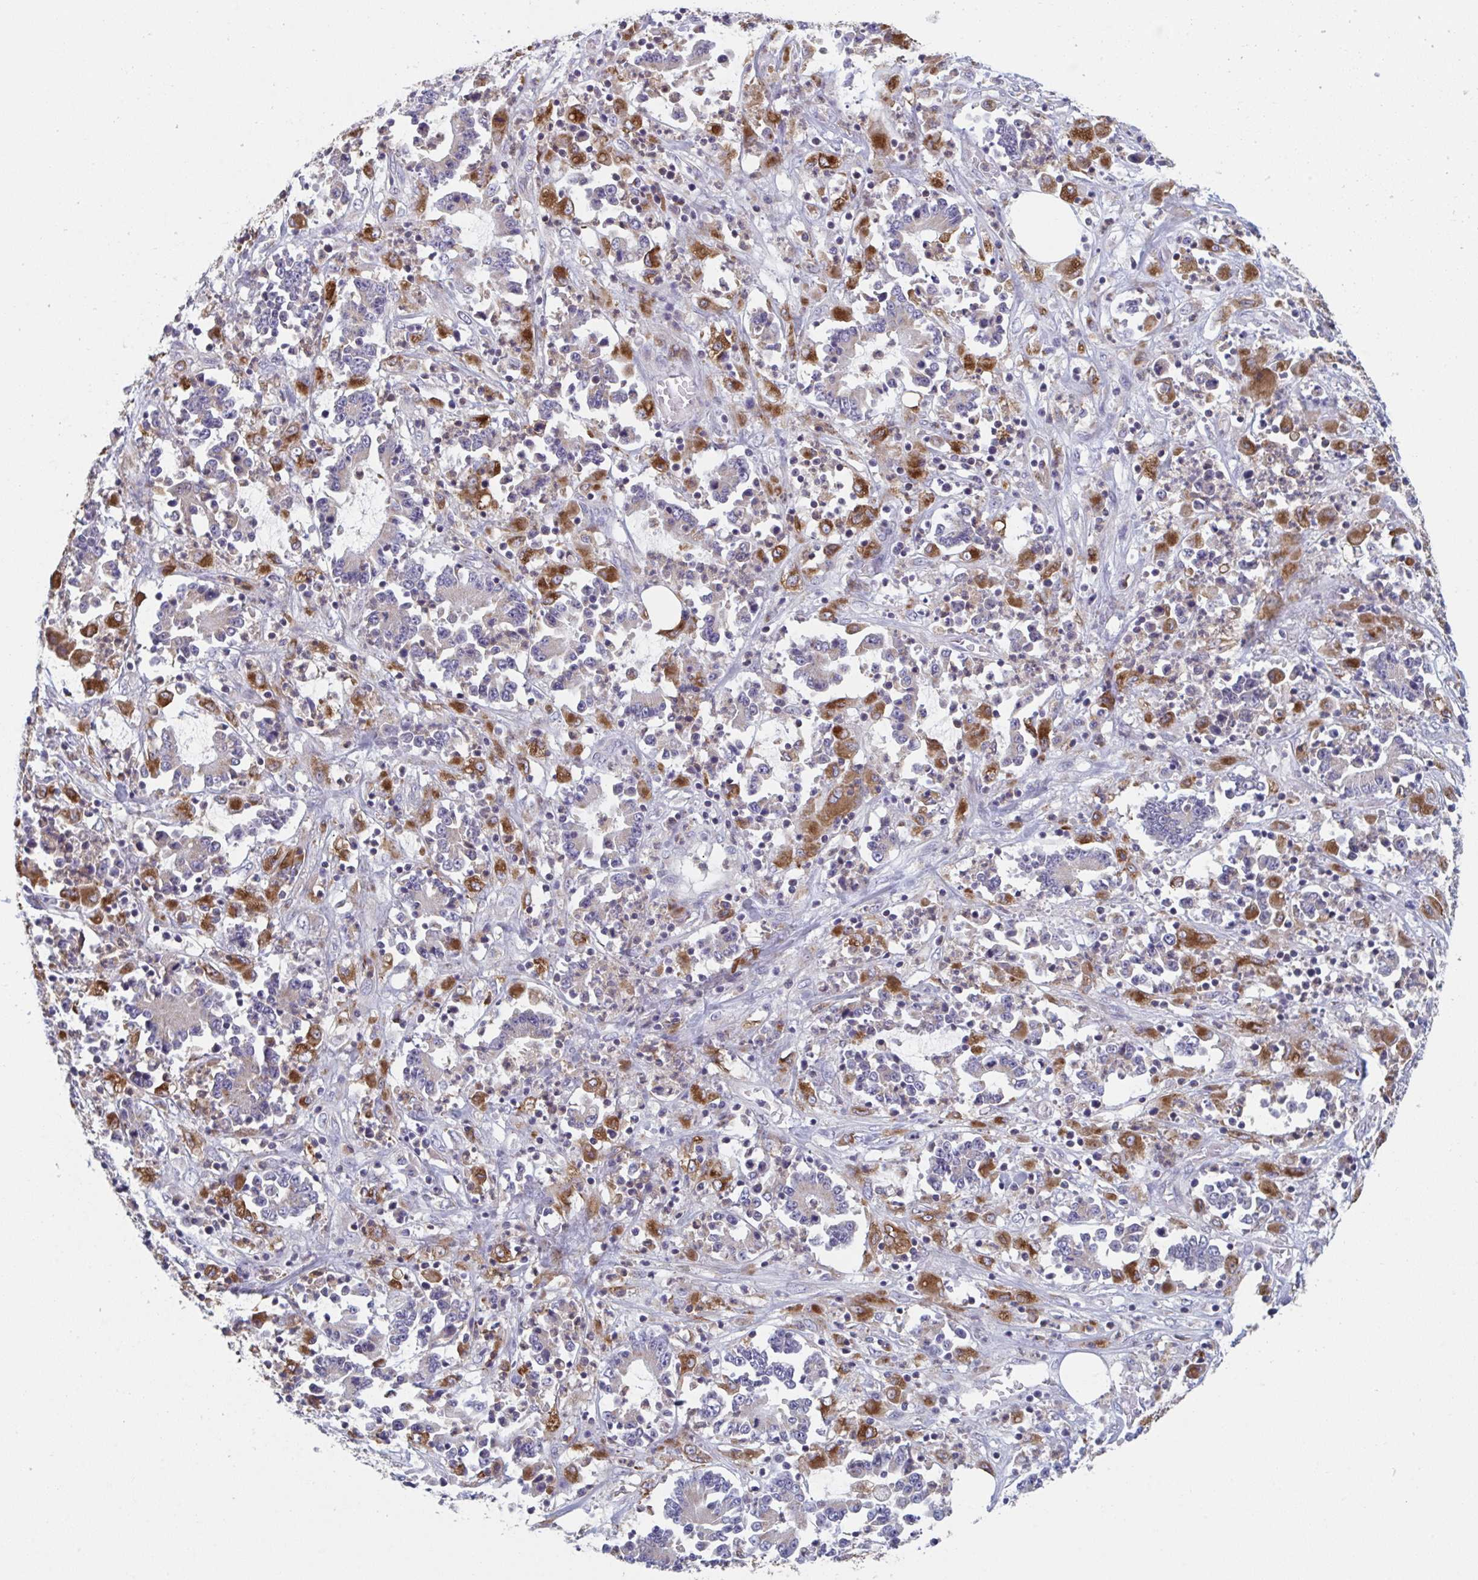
{"staining": {"intensity": "moderate", "quantity": "25%-75%", "location": "cytoplasmic/membranous"}, "tissue": "stomach cancer", "cell_type": "Tumor cells", "image_type": "cancer", "snomed": [{"axis": "morphology", "description": "Adenocarcinoma, NOS"}, {"axis": "topography", "description": "Stomach, upper"}], "caption": "Adenocarcinoma (stomach) stained for a protein shows moderate cytoplasmic/membranous positivity in tumor cells.", "gene": "NIPSNAP1", "patient": {"sex": "male", "age": 68}}